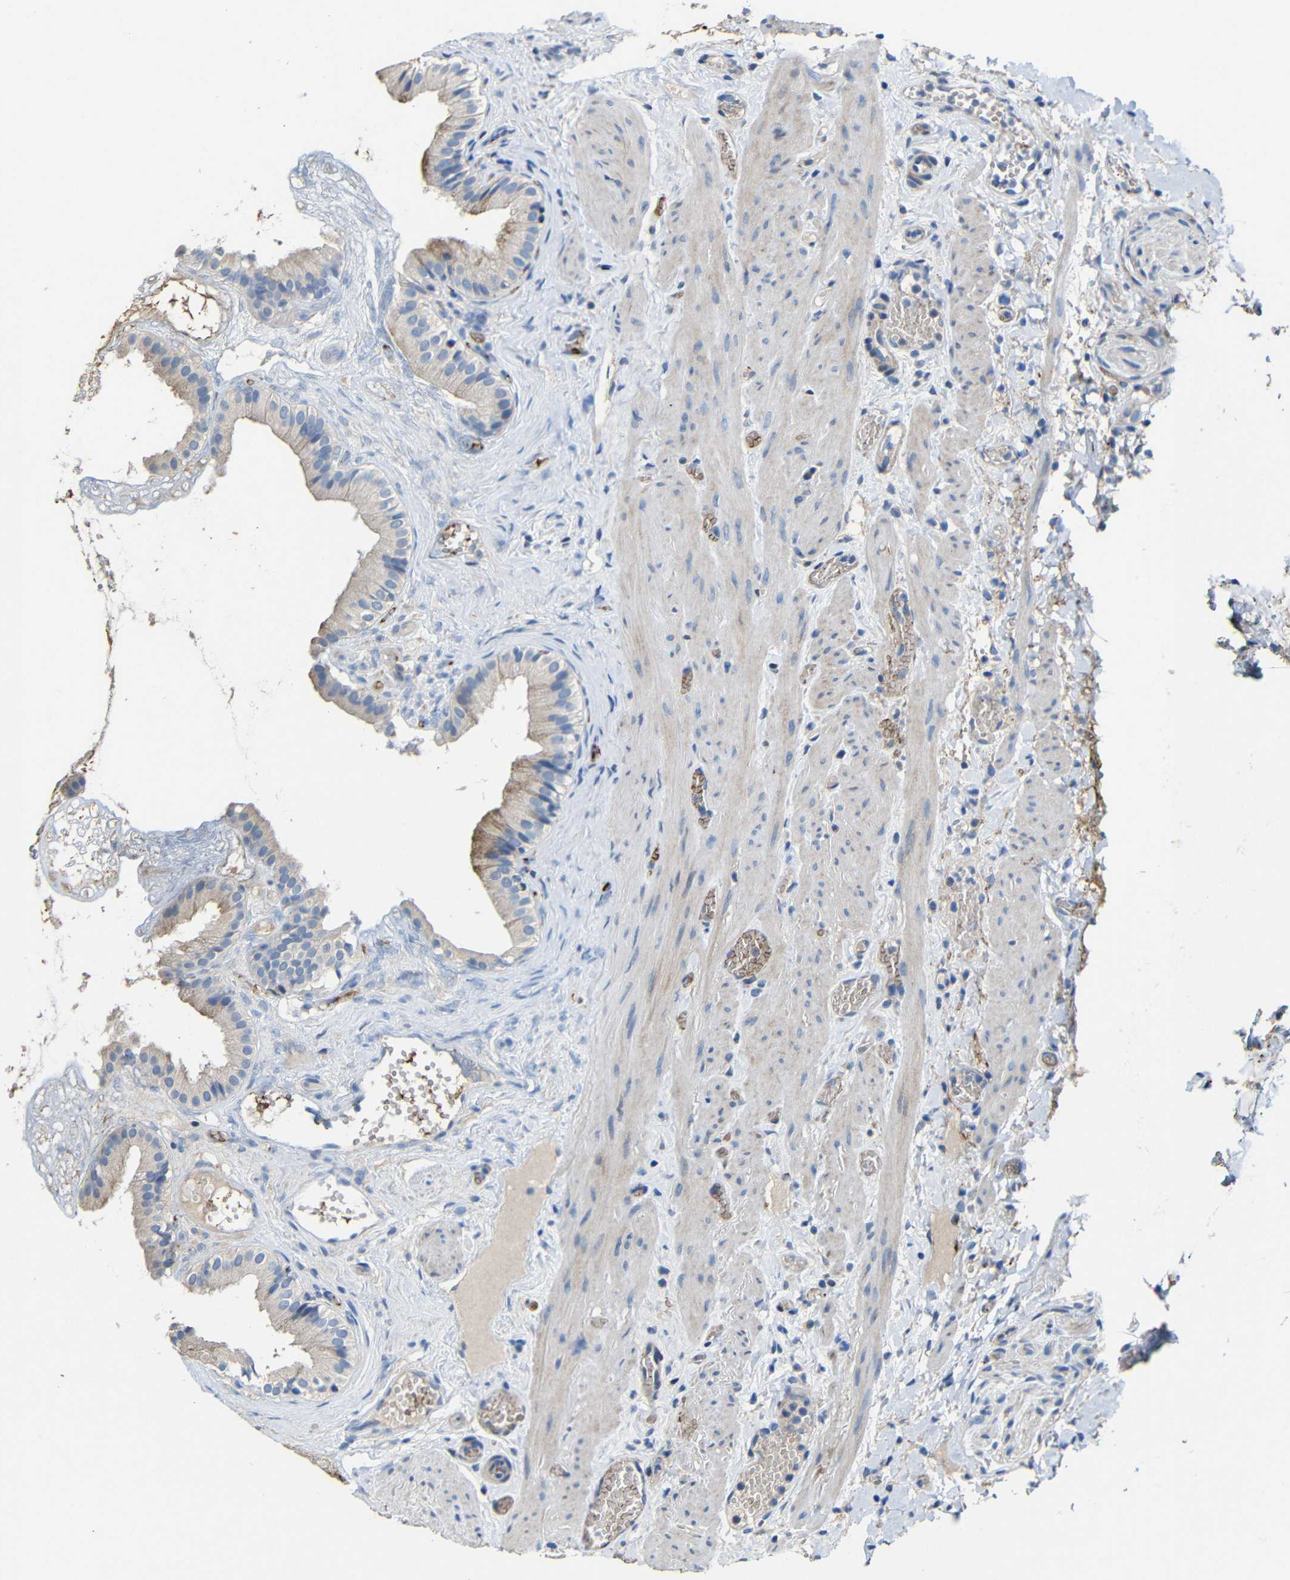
{"staining": {"intensity": "weak", "quantity": "<25%", "location": "cytoplasmic/membranous"}, "tissue": "gallbladder", "cell_type": "Glandular cells", "image_type": "normal", "snomed": [{"axis": "morphology", "description": "Normal tissue, NOS"}, {"axis": "topography", "description": "Gallbladder"}], "caption": "High magnification brightfield microscopy of normal gallbladder stained with DAB (brown) and counterstained with hematoxylin (blue): glandular cells show no significant positivity.", "gene": "ACKR2", "patient": {"sex": "female", "age": 26}}